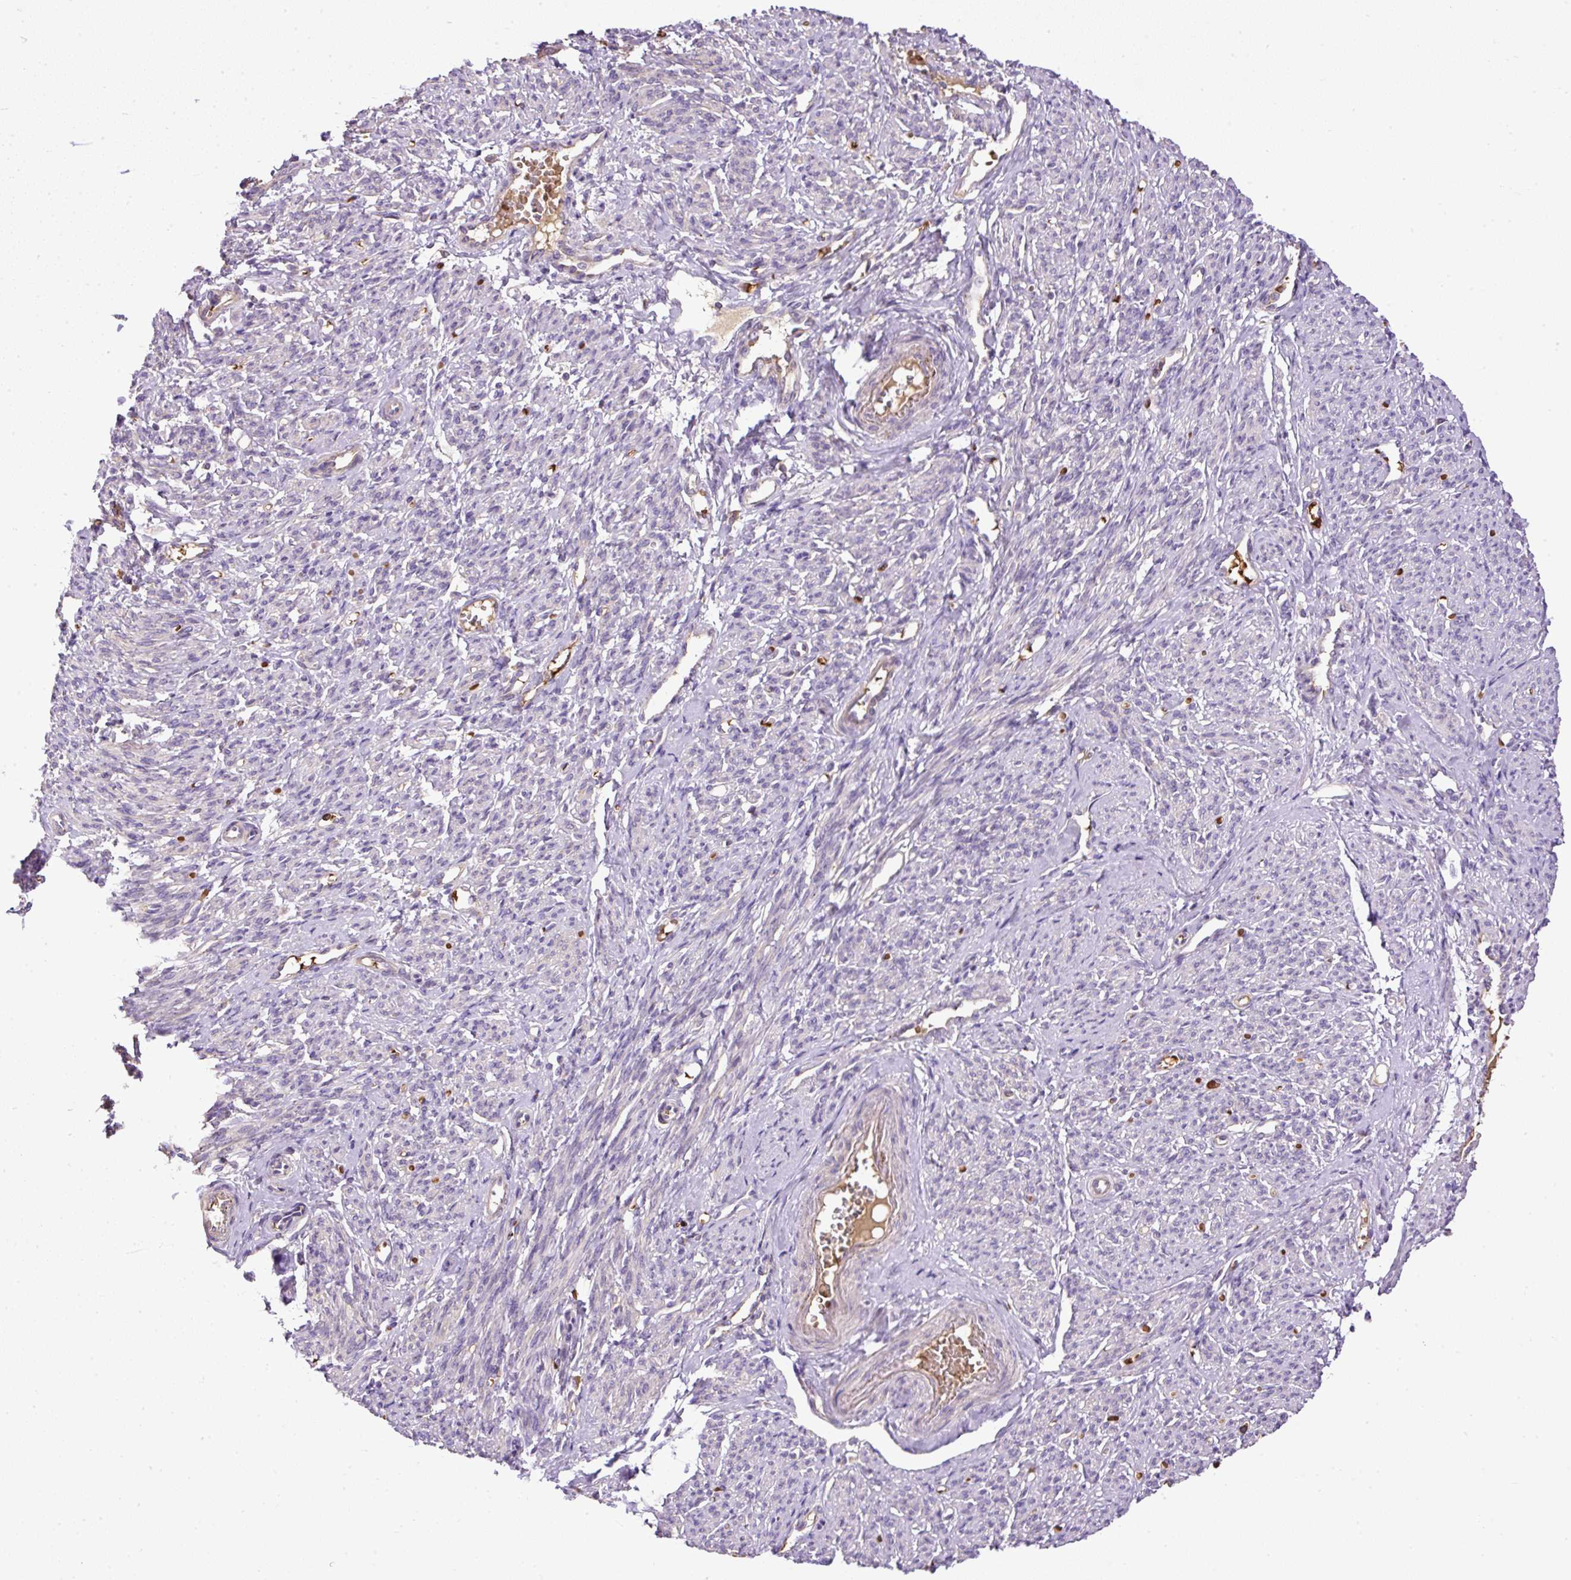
{"staining": {"intensity": "negative", "quantity": "none", "location": "none"}, "tissue": "smooth muscle", "cell_type": "Smooth muscle cells", "image_type": "normal", "snomed": [{"axis": "morphology", "description": "Normal tissue, NOS"}, {"axis": "topography", "description": "Smooth muscle"}], "caption": "High power microscopy micrograph of an IHC photomicrograph of unremarkable smooth muscle, revealing no significant expression in smooth muscle cells.", "gene": "CXCL13", "patient": {"sex": "female", "age": 65}}